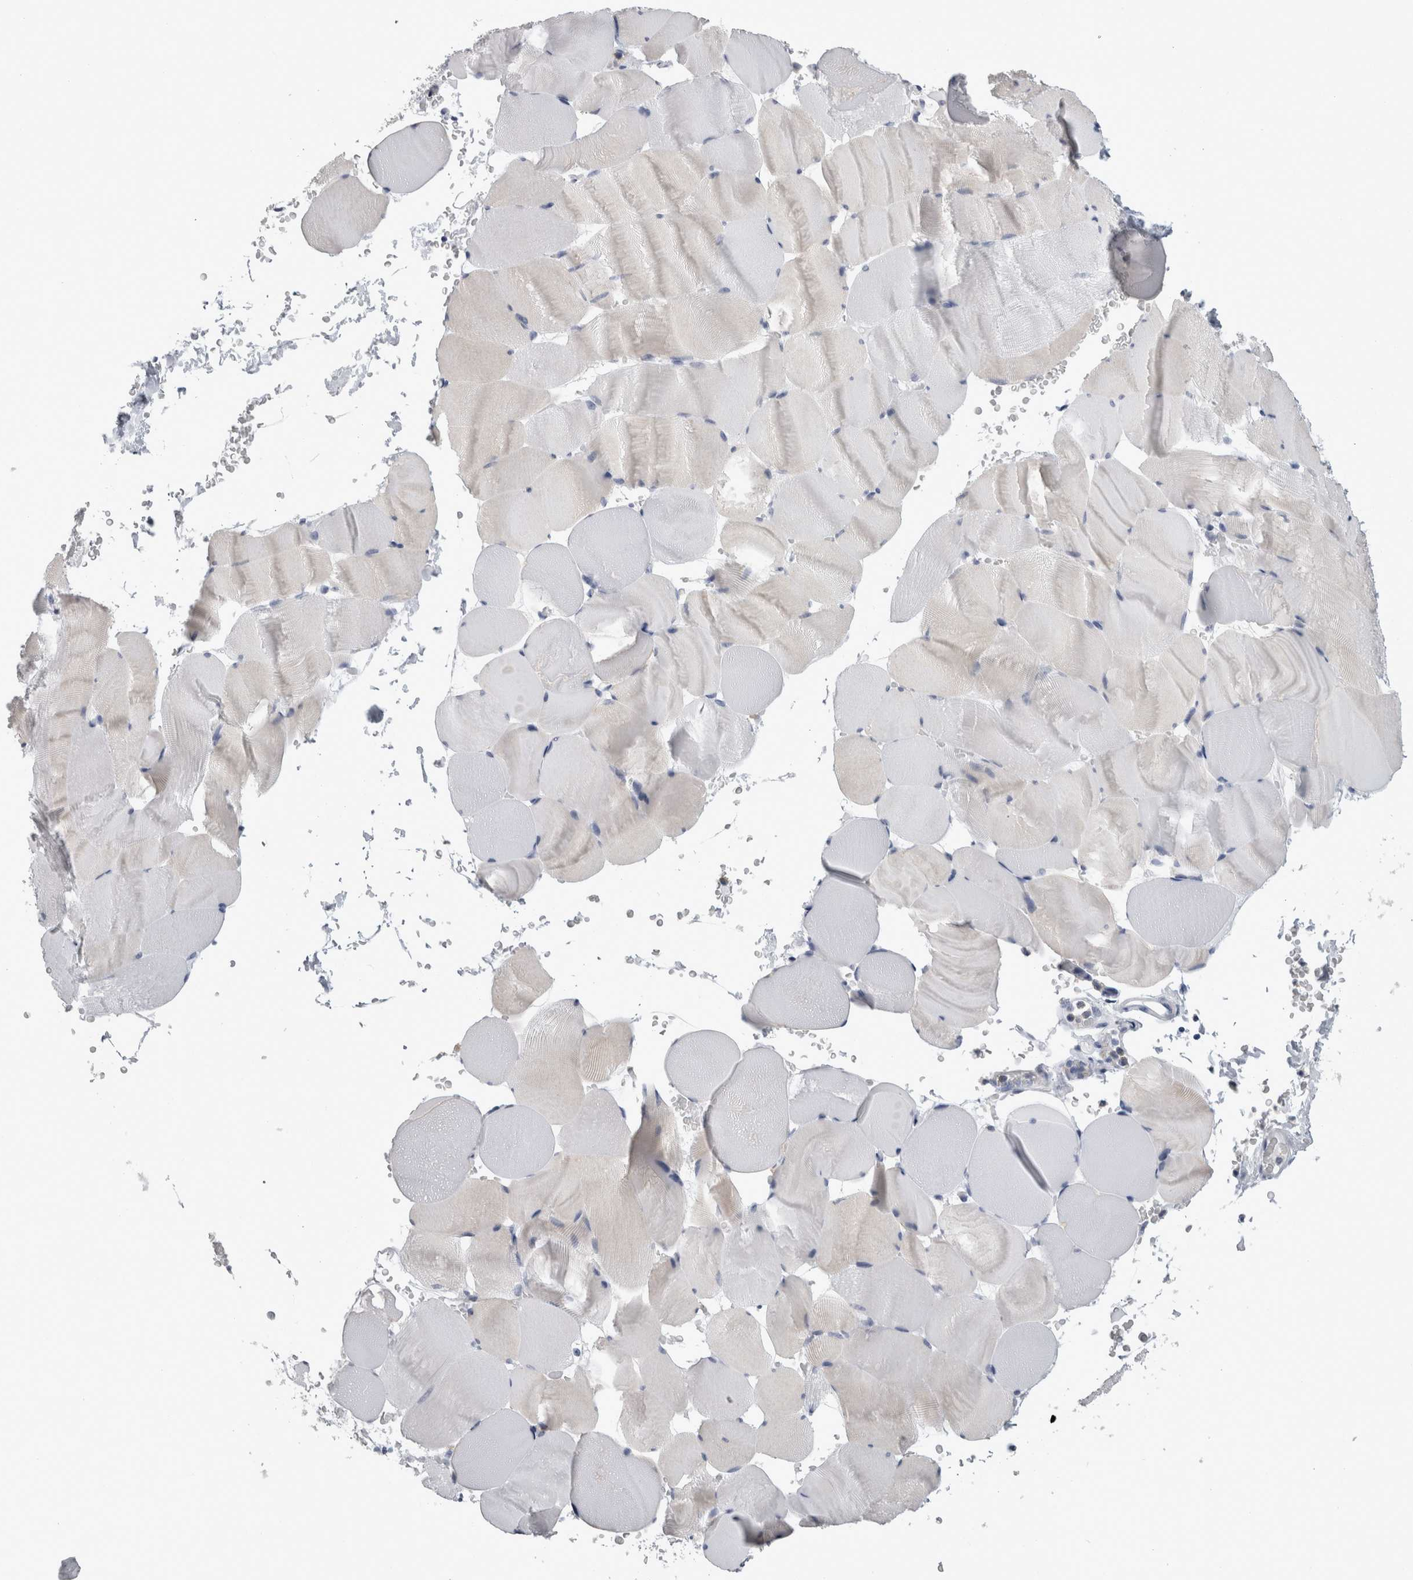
{"staining": {"intensity": "negative", "quantity": "none", "location": "none"}, "tissue": "skeletal muscle", "cell_type": "Myocytes", "image_type": "normal", "snomed": [{"axis": "morphology", "description": "Normal tissue, NOS"}, {"axis": "topography", "description": "Skeletal muscle"}], "caption": "Immunohistochemistry (IHC) image of normal human skeletal muscle stained for a protein (brown), which demonstrates no staining in myocytes.", "gene": "ALDH8A1", "patient": {"sex": "male", "age": 62}}